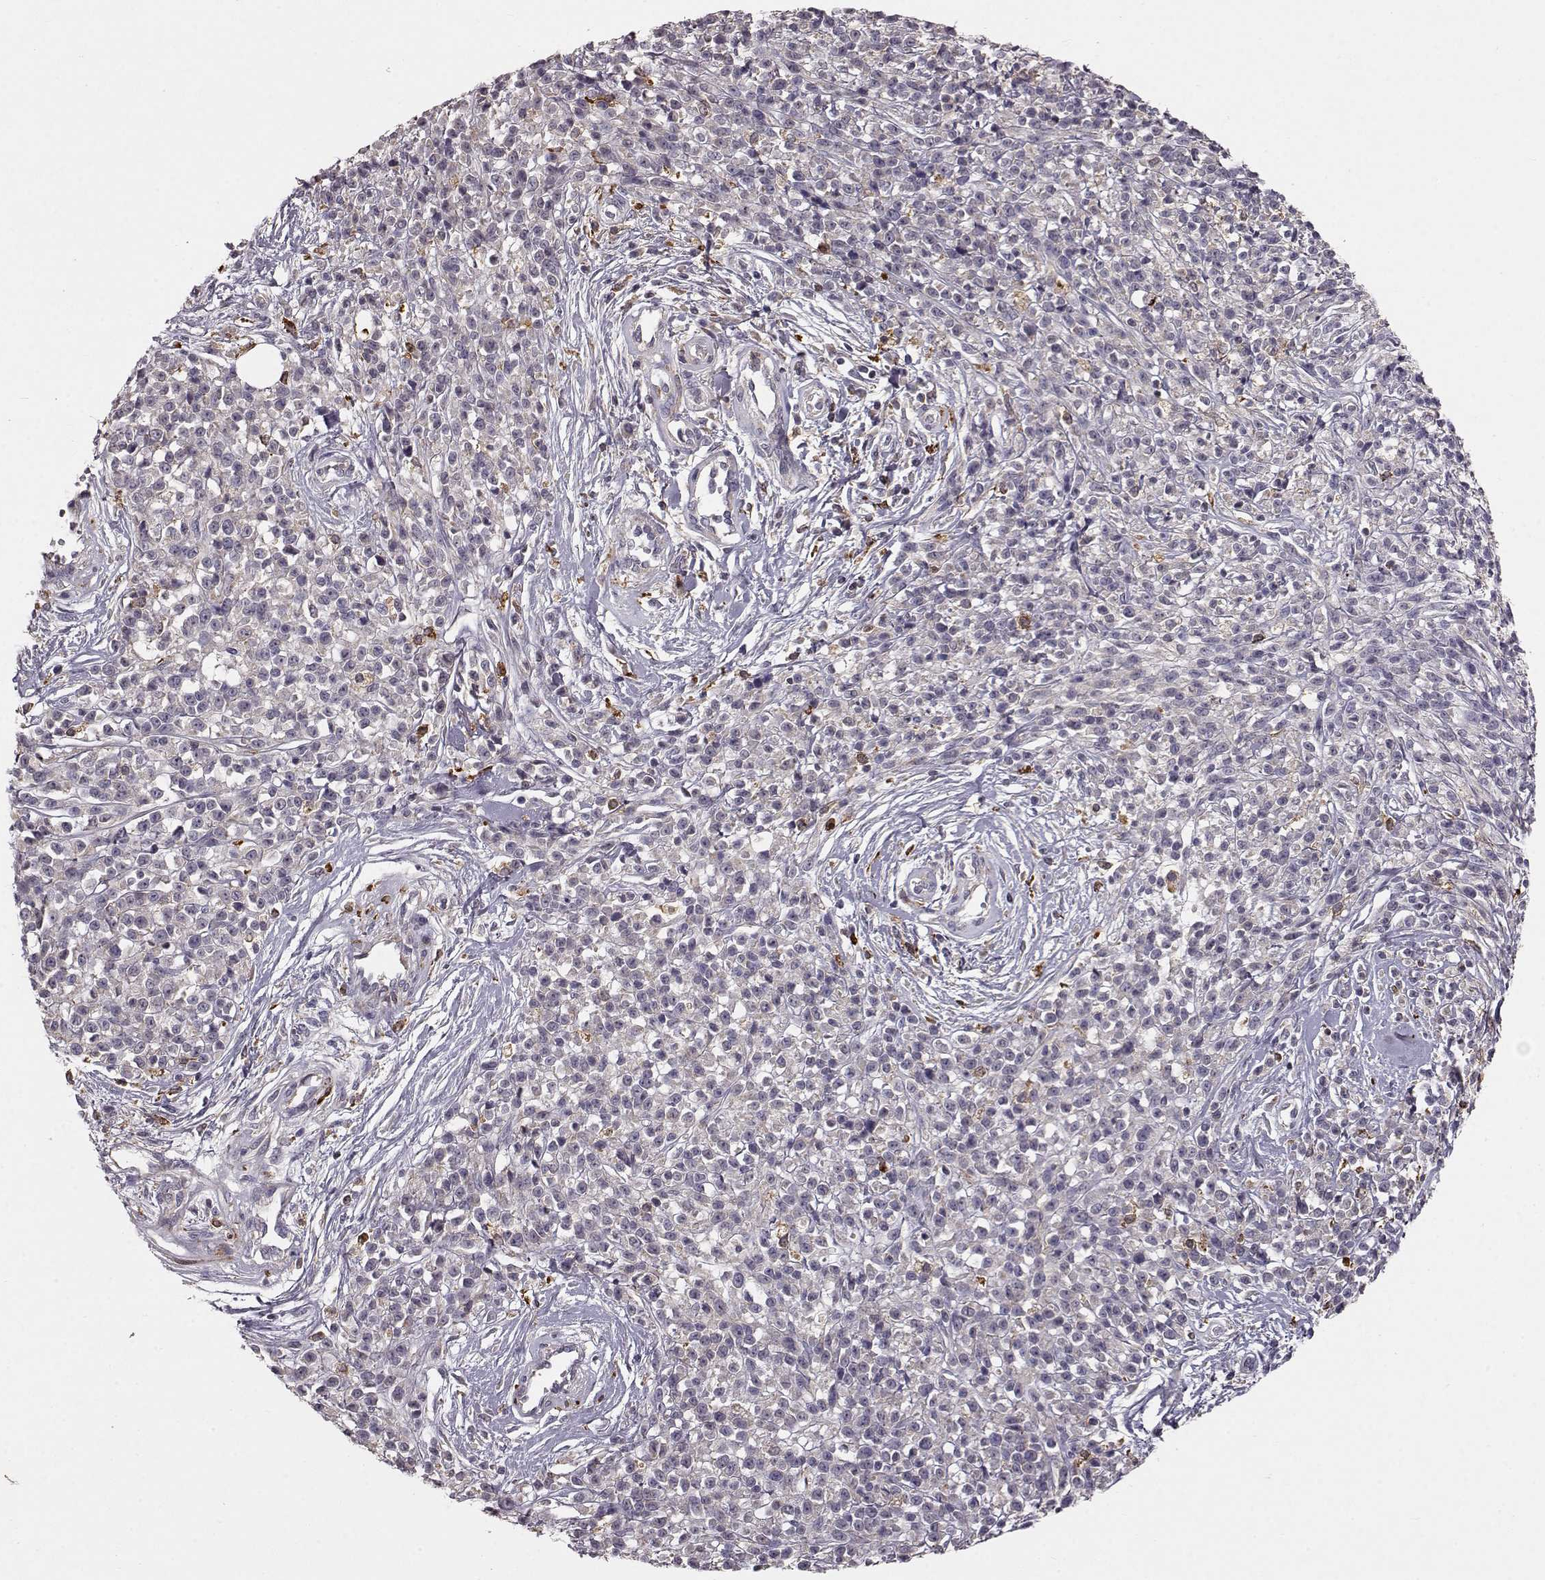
{"staining": {"intensity": "negative", "quantity": "none", "location": "none"}, "tissue": "melanoma", "cell_type": "Tumor cells", "image_type": "cancer", "snomed": [{"axis": "morphology", "description": "Malignant melanoma, NOS"}, {"axis": "topography", "description": "Skin"}, {"axis": "topography", "description": "Skin of trunk"}], "caption": "IHC of human melanoma exhibits no positivity in tumor cells.", "gene": "CCNF", "patient": {"sex": "male", "age": 74}}